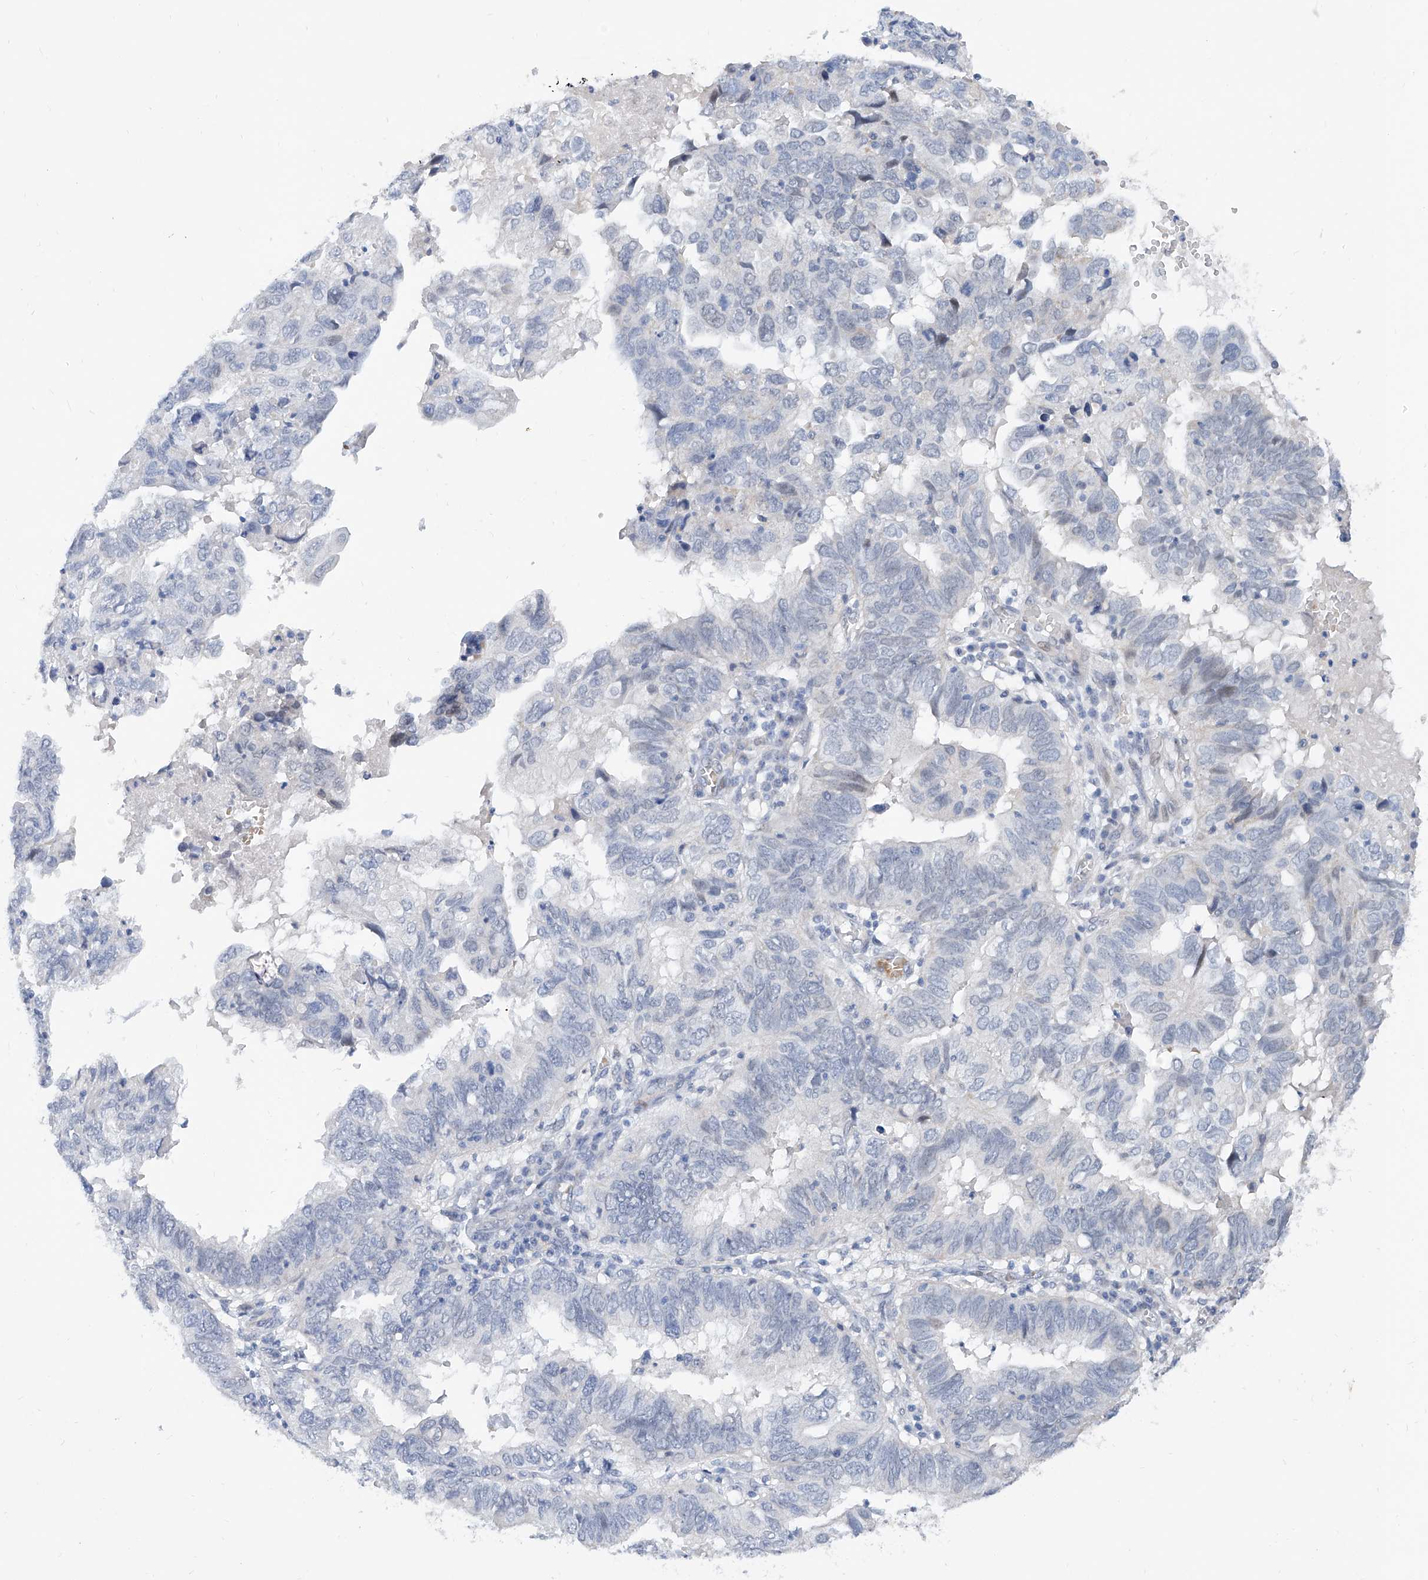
{"staining": {"intensity": "negative", "quantity": "none", "location": "none"}, "tissue": "endometrial cancer", "cell_type": "Tumor cells", "image_type": "cancer", "snomed": [{"axis": "morphology", "description": "Adenocarcinoma, NOS"}, {"axis": "topography", "description": "Uterus"}], "caption": "A histopathology image of endometrial cancer stained for a protein shows no brown staining in tumor cells. The staining is performed using DAB brown chromogen with nuclei counter-stained in using hematoxylin.", "gene": "BPTF", "patient": {"sex": "female", "age": 77}}